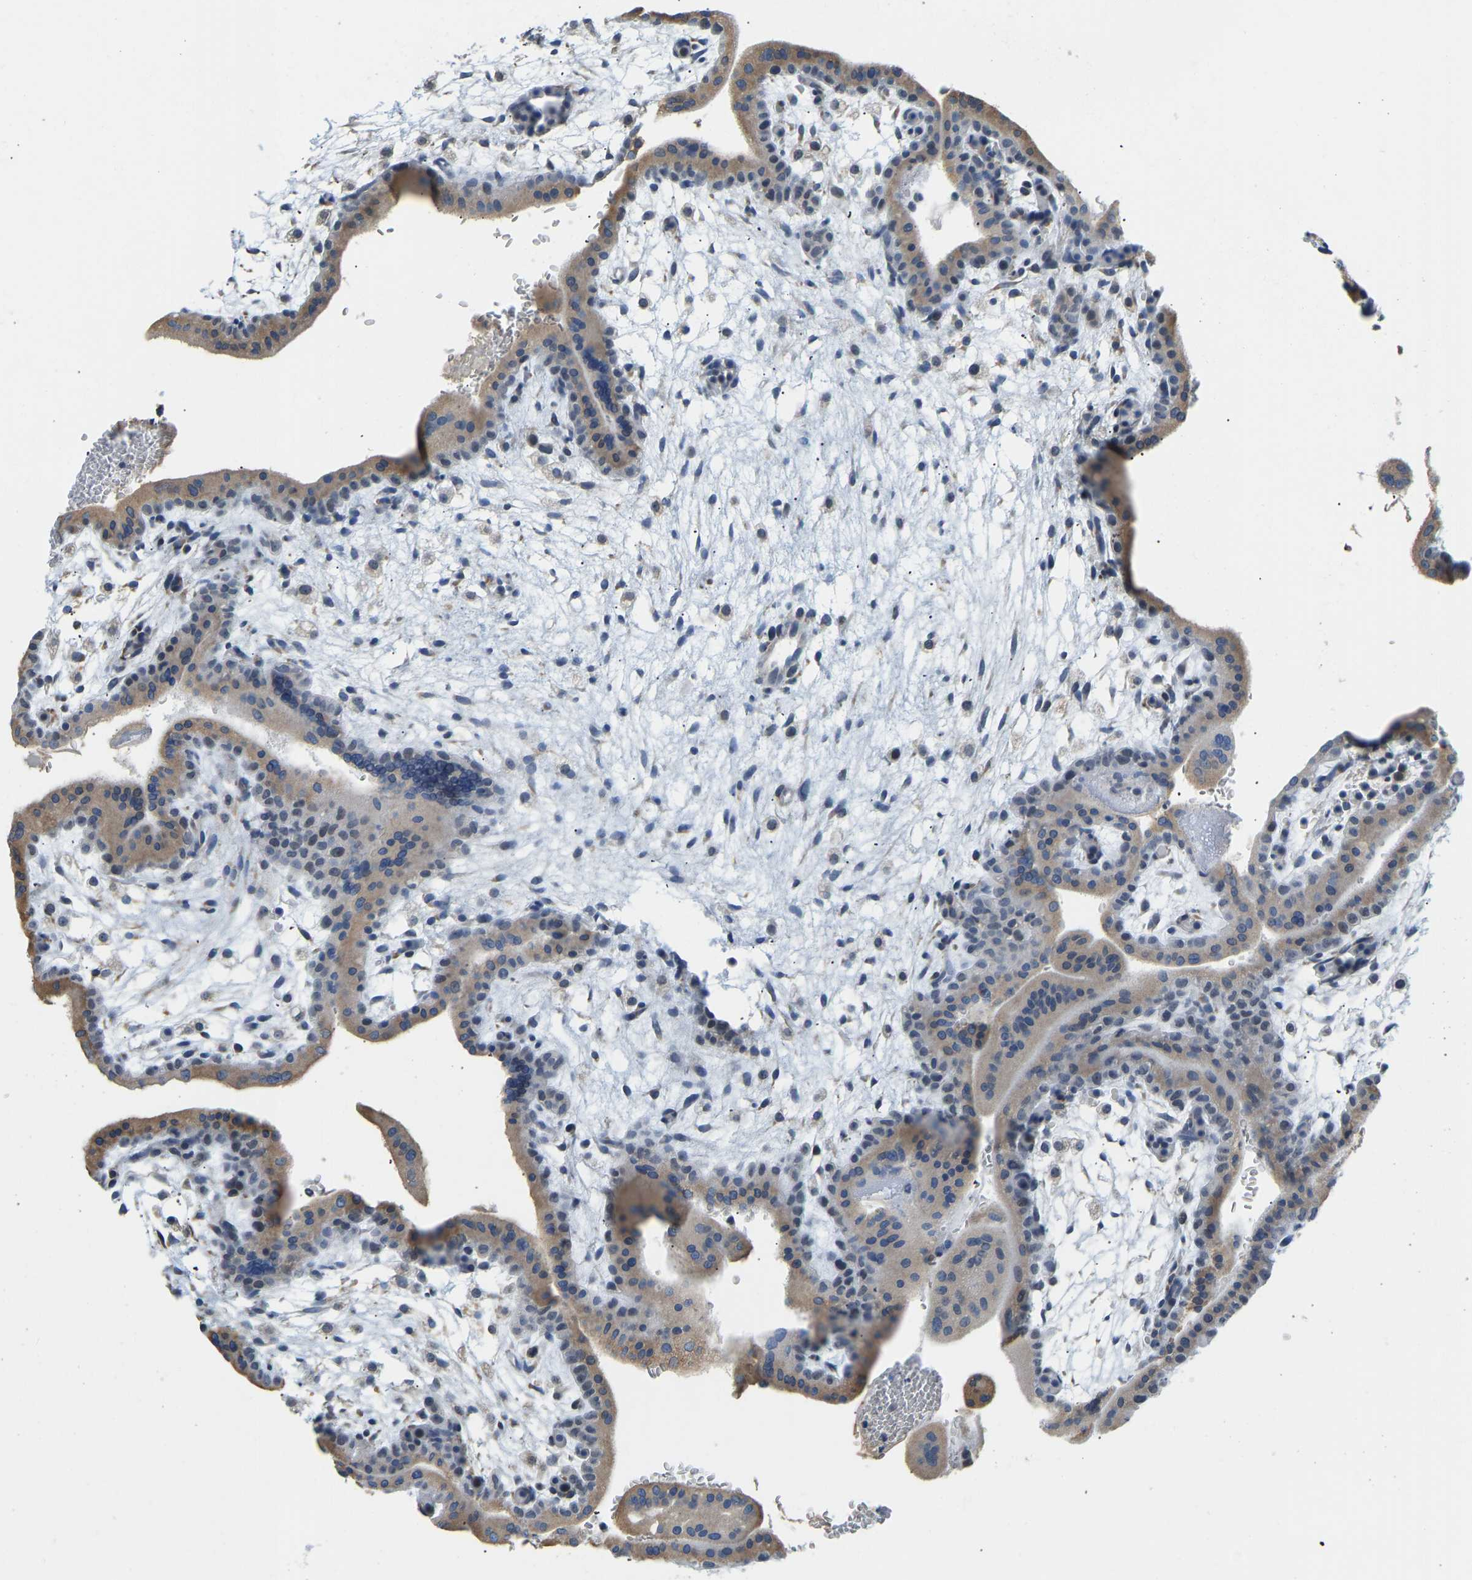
{"staining": {"intensity": "moderate", "quantity": "25%-75%", "location": "cytoplasmic/membranous"}, "tissue": "placenta", "cell_type": "Decidual cells", "image_type": "normal", "snomed": [{"axis": "morphology", "description": "Normal tissue, NOS"}, {"axis": "topography", "description": "Placenta"}], "caption": "About 25%-75% of decidual cells in normal human placenta display moderate cytoplasmic/membranous protein expression as visualized by brown immunohistochemical staining.", "gene": "VRK1", "patient": {"sex": "female", "age": 35}}